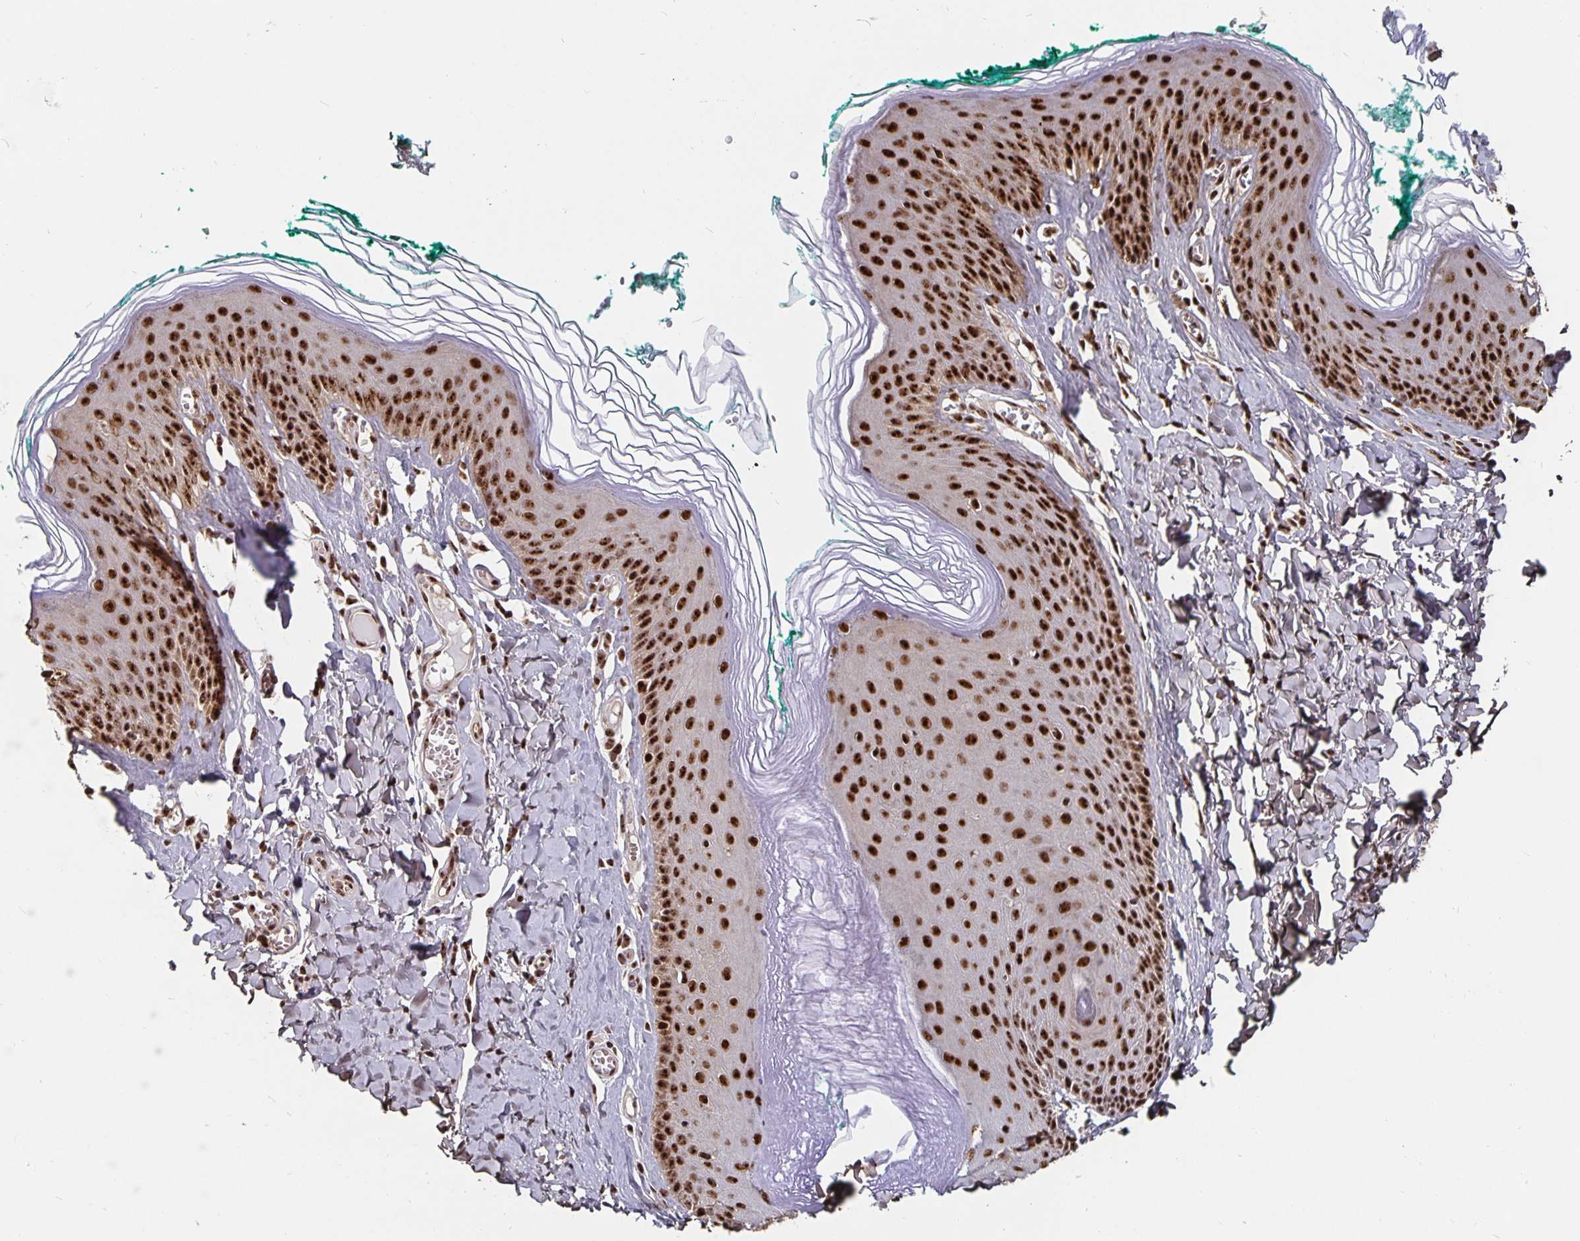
{"staining": {"intensity": "strong", "quantity": ">75%", "location": "nuclear"}, "tissue": "skin", "cell_type": "Epidermal cells", "image_type": "normal", "snomed": [{"axis": "morphology", "description": "Normal tissue, NOS"}, {"axis": "topography", "description": "Vulva"}, {"axis": "topography", "description": "Peripheral nerve tissue"}], "caption": "Skin stained with IHC demonstrates strong nuclear expression in approximately >75% of epidermal cells. (brown staining indicates protein expression, while blue staining denotes nuclei).", "gene": "LAS1L", "patient": {"sex": "female", "age": 66}}